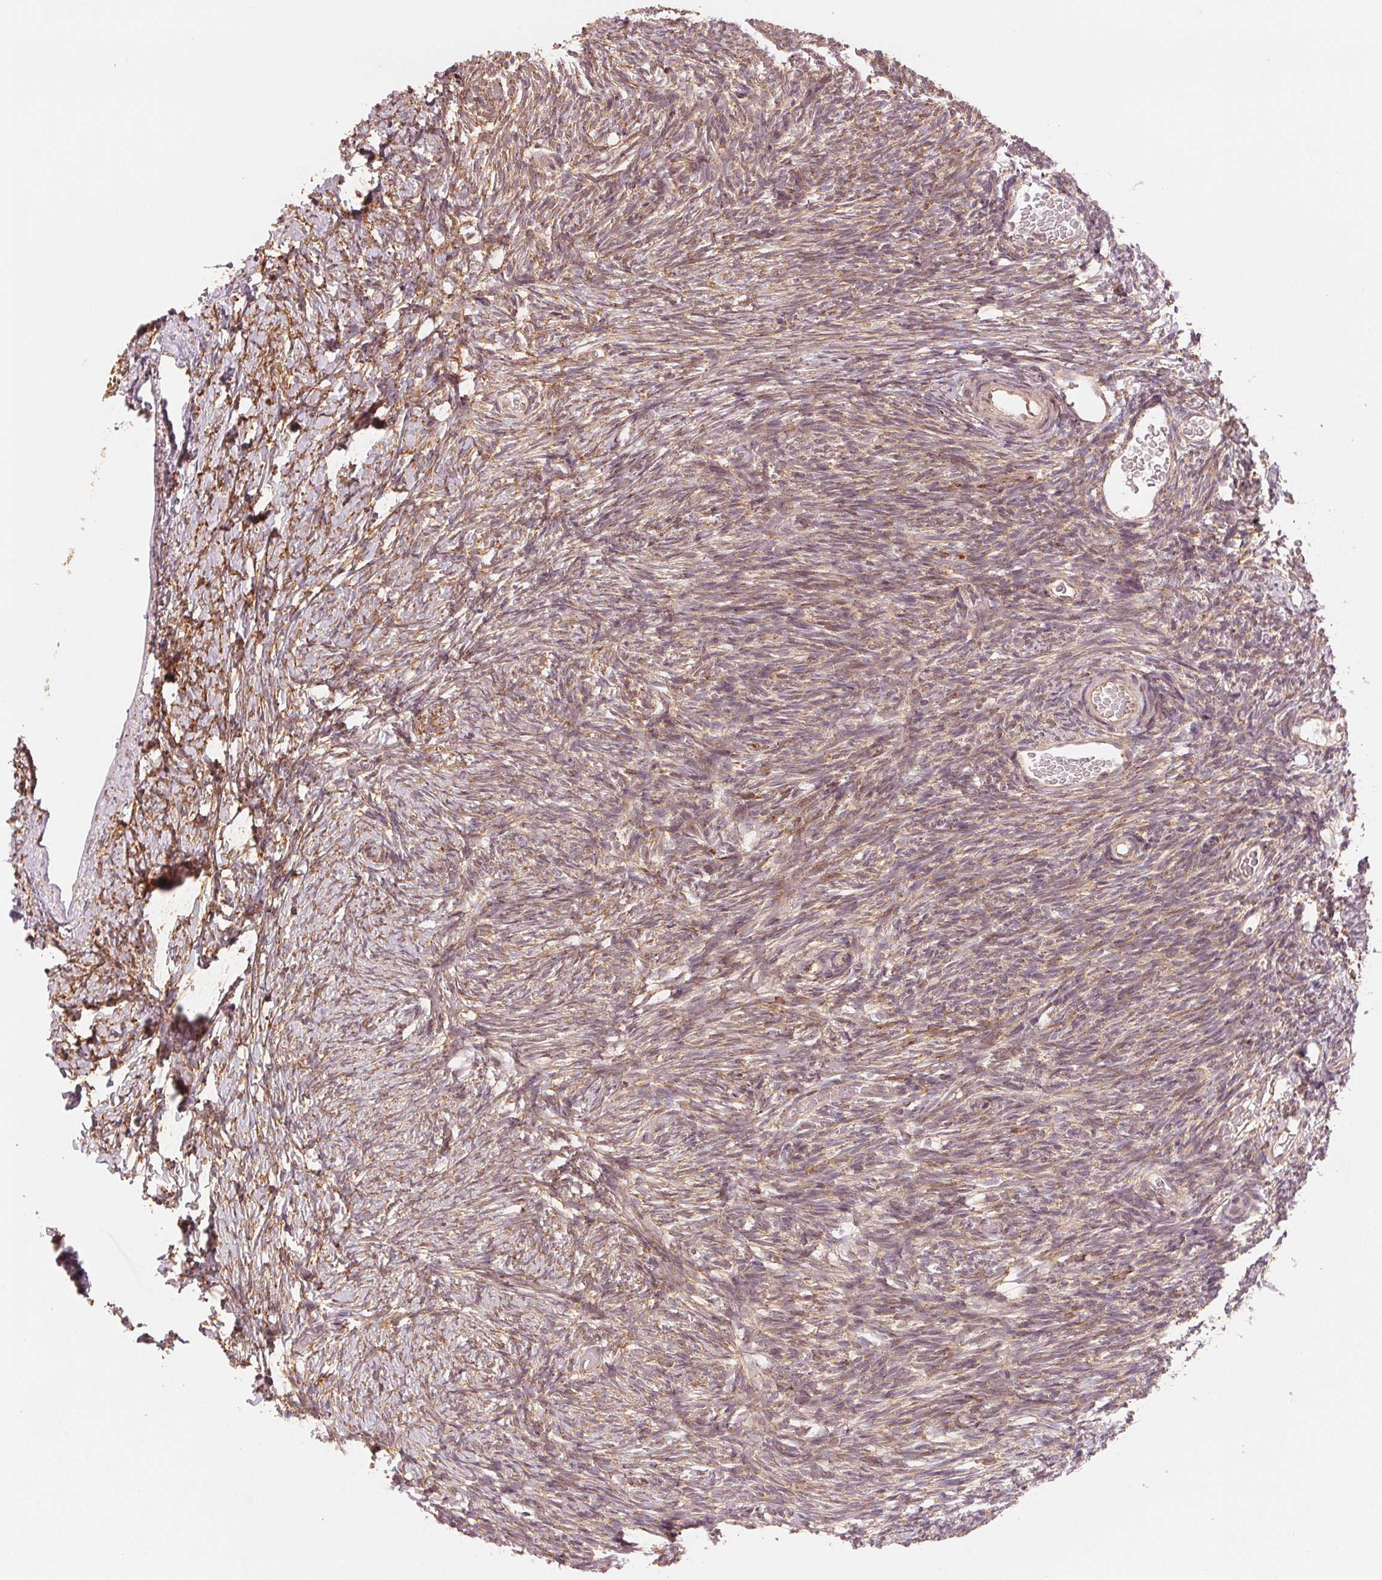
{"staining": {"intensity": "moderate", "quantity": ">75%", "location": "cytoplasmic/membranous"}, "tissue": "ovary", "cell_type": "Ovarian stroma cells", "image_type": "normal", "snomed": [{"axis": "morphology", "description": "Normal tissue, NOS"}, {"axis": "topography", "description": "Ovary"}], "caption": "Unremarkable ovary displays moderate cytoplasmic/membranous staining in about >75% of ovarian stroma cells, visualized by immunohistochemistry.", "gene": "SLC20A1", "patient": {"sex": "female", "age": 39}}